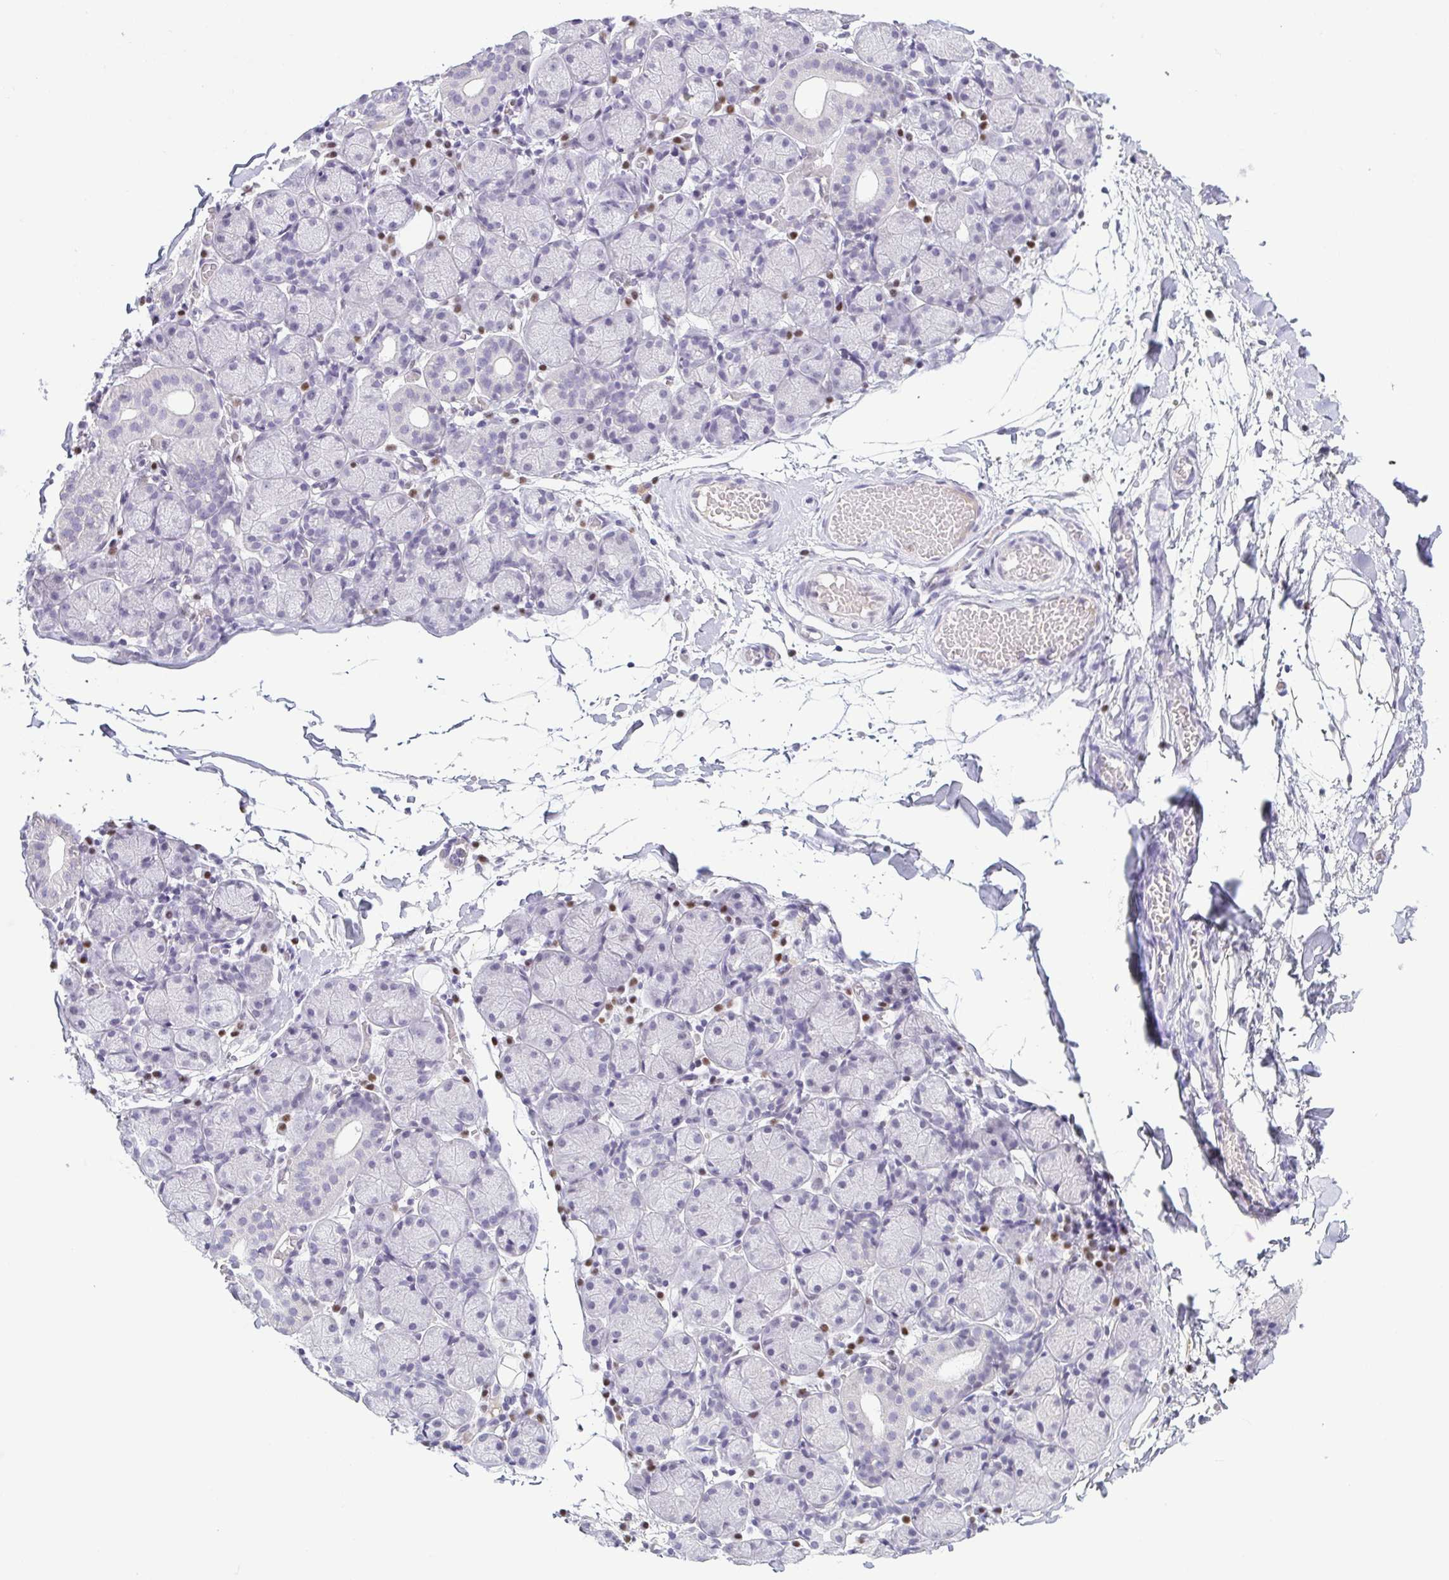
{"staining": {"intensity": "negative", "quantity": "none", "location": "none"}, "tissue": "salivary gland", "cell_type": "Glandular cells", "image_type": "normal", "snomed": [{"axis": "morphology", "description": "Normal tissue, NOS"}, {"axis": "topography", "description": "Salivary gland"}], "caption": "This is a photomicrograph of IHC staining of normal salivary gland, which shows no expression in glandular cells.", "gene": "TCF3", "patient": {"sex": "female", "age": 24}}